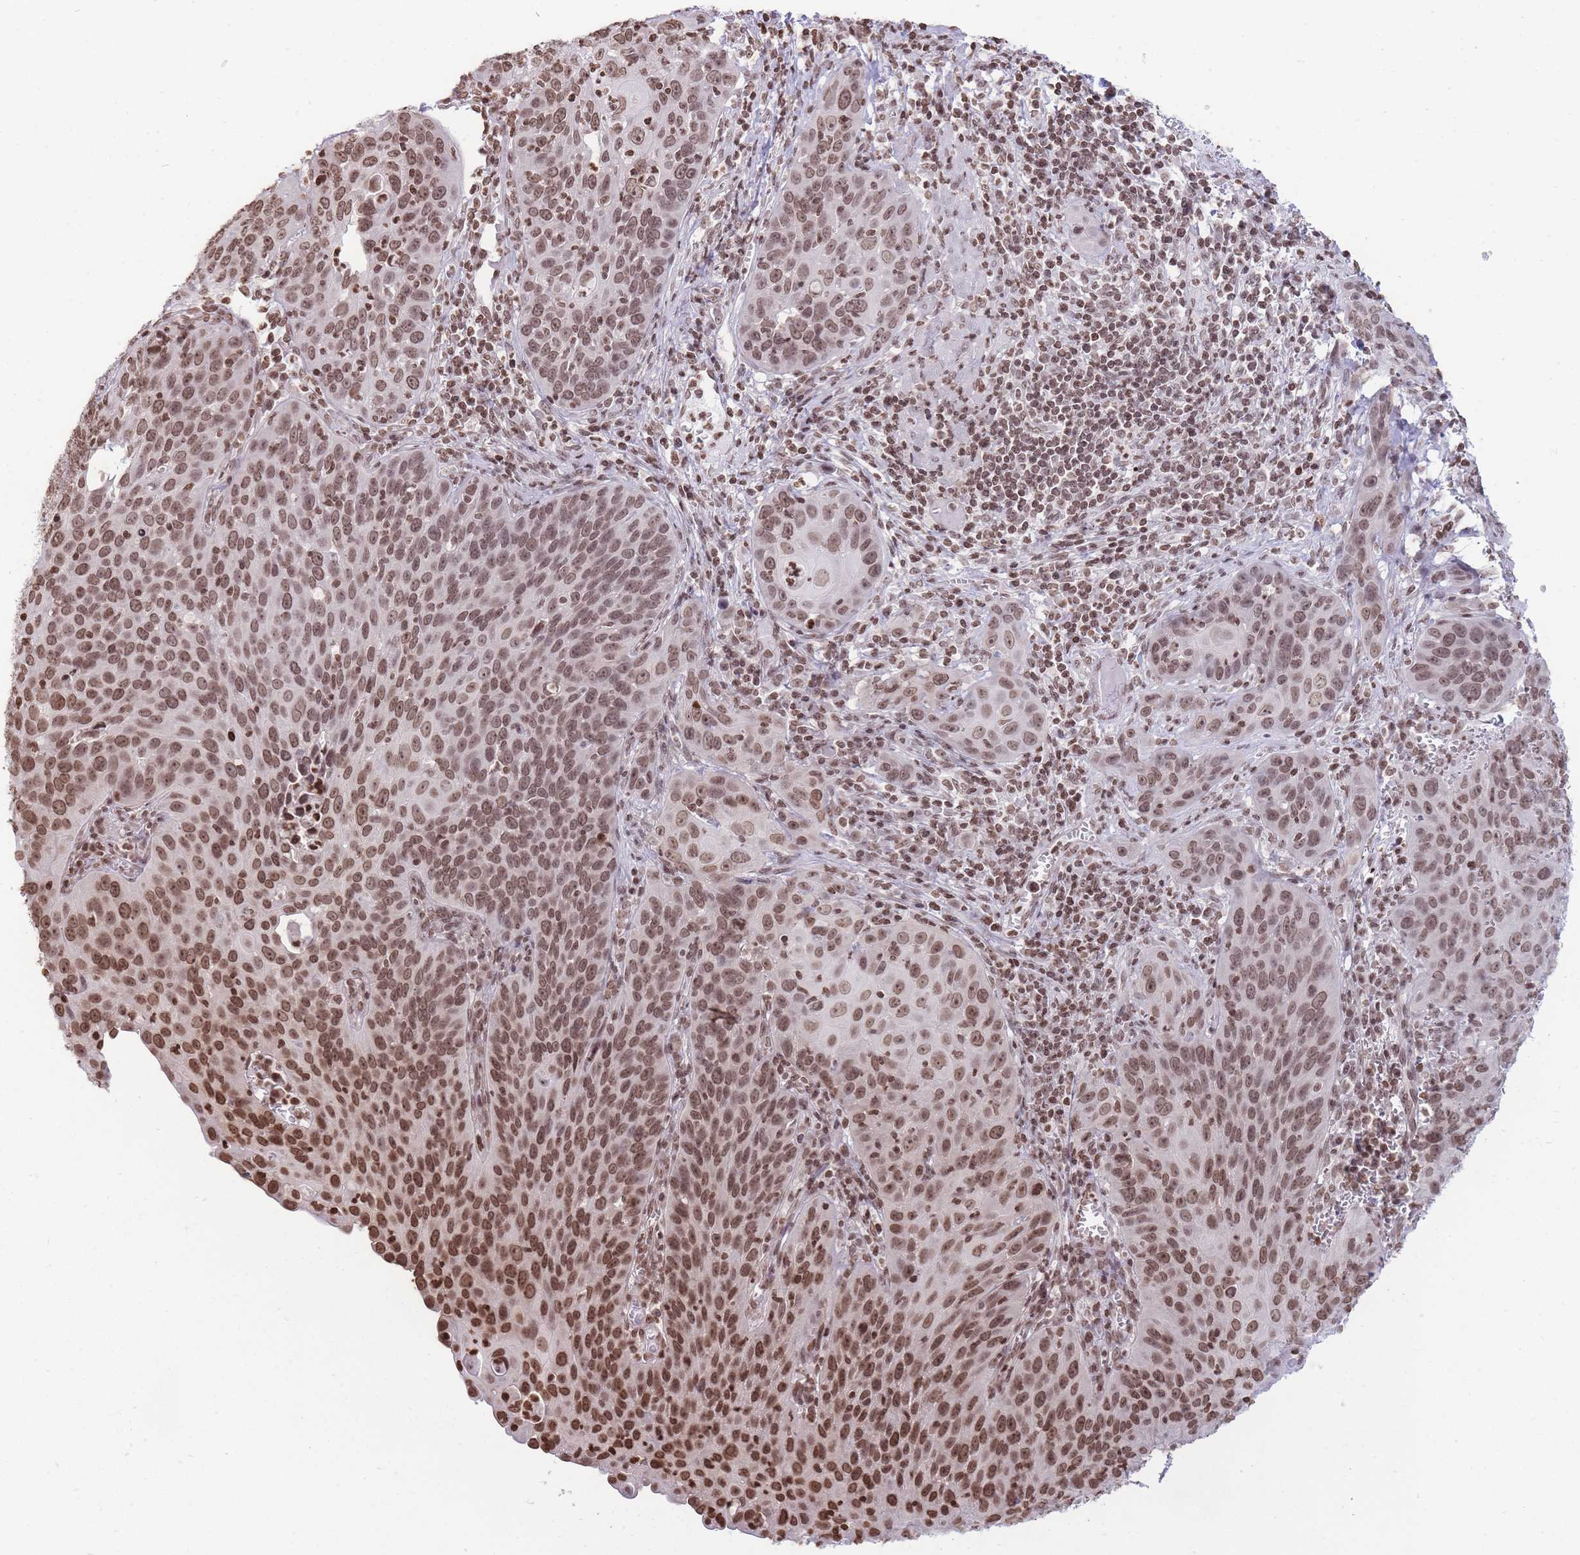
{"staining": {"intensity": "moderate", "quantity": ">75%", "location": "nuclear"}, "tissue": "cervical cancer", "cell_type": "Tumor cells", "image_type": "cancer", "snomed": [{"axis": "morphology", "description": "Squamous cell carcinoma, NOS"}, {"axis": "topography", "description": "Cervix"}], "caption": "High-power microscopy captured an immunohistochemistry (IHC) photomicrograph of cervical cancer (squamous cell carcinoma), revealing moderate nuclear positivity in approximately >75% of tumor cells.", "gene": "SHISAL1", "patient": {"sex": "female", "age": 36}}